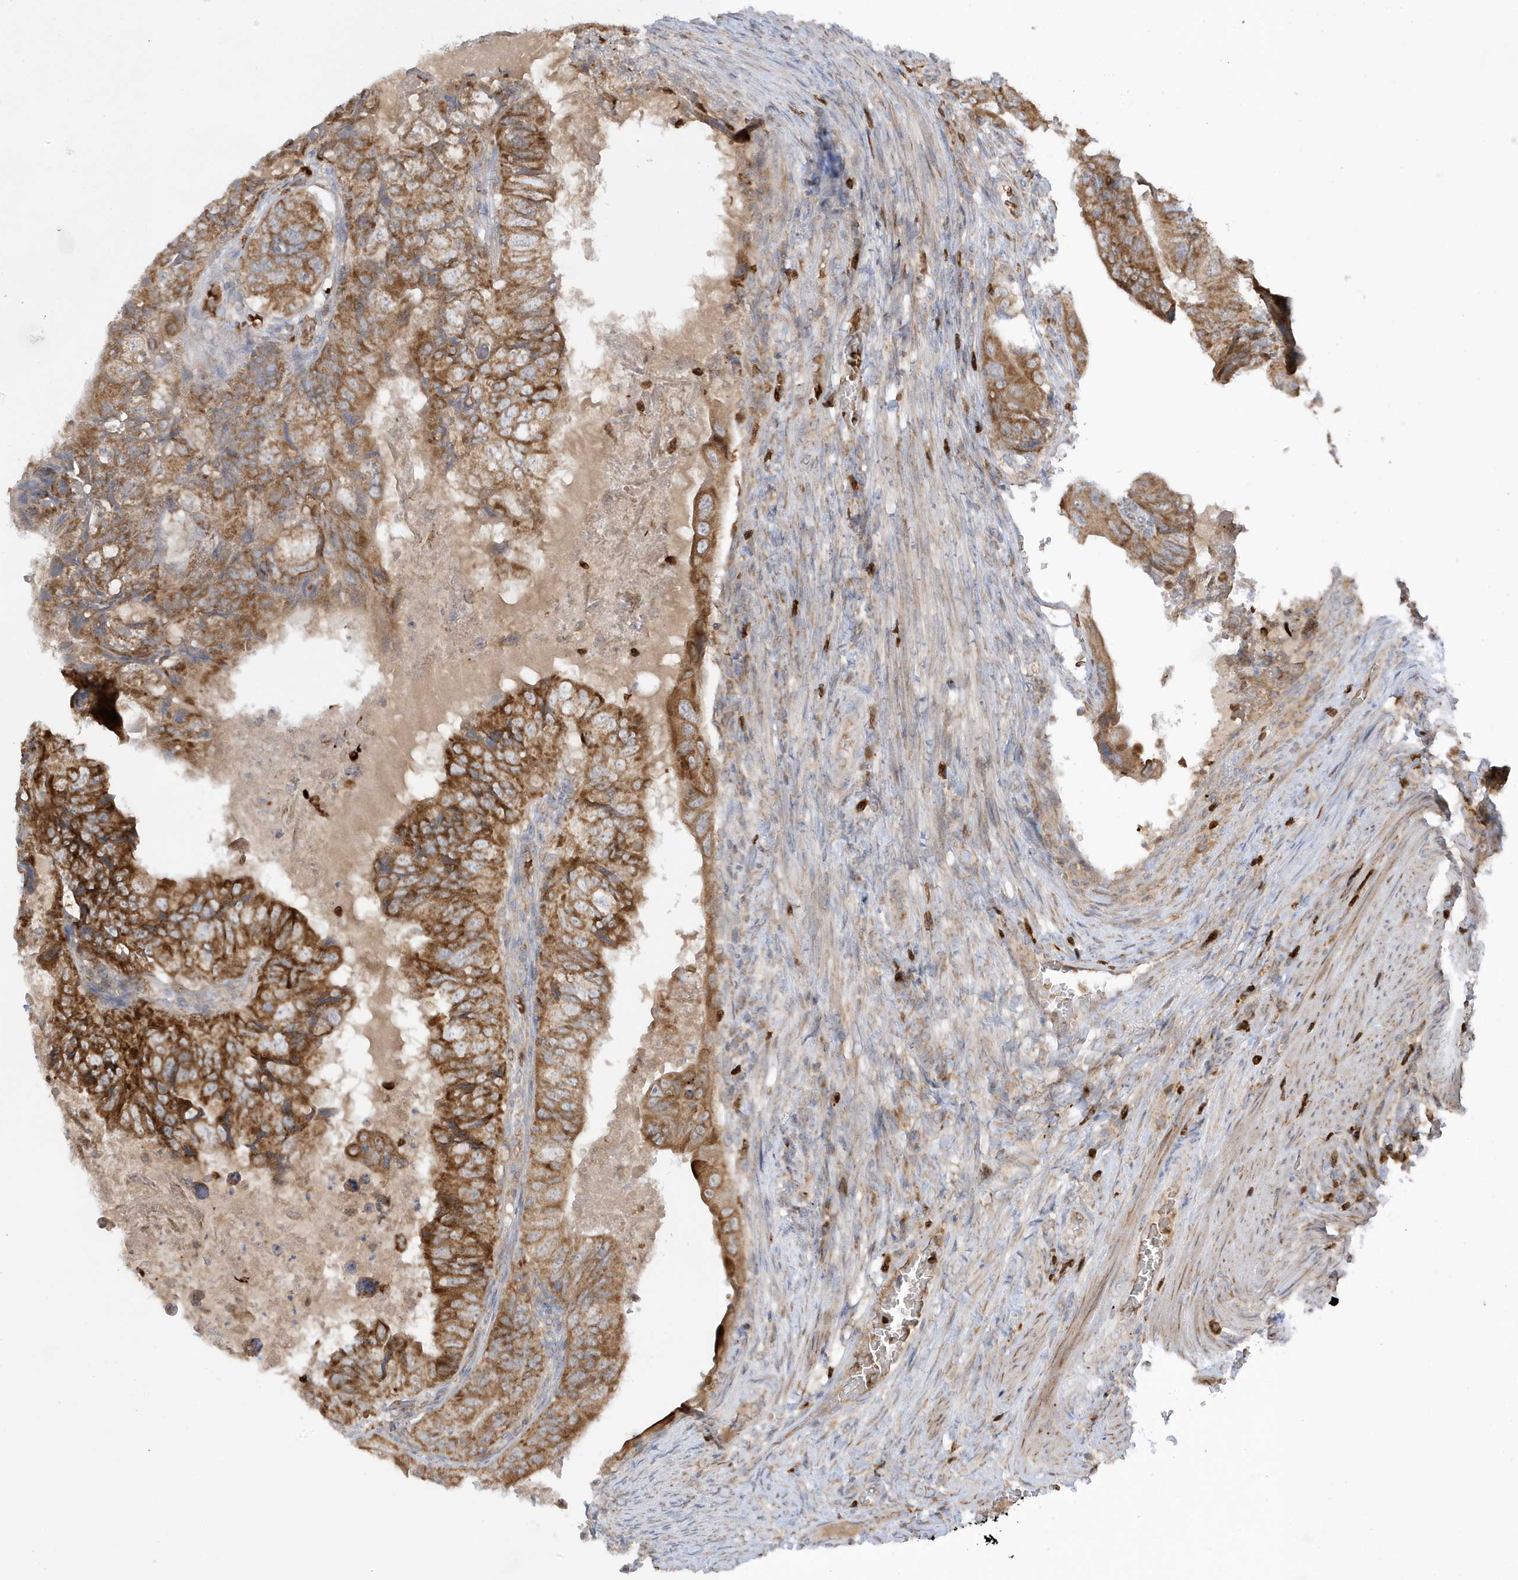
{"staining": {"intensity": "moderate", "quantity": ">75%", "location": "cytoplasmic/membranous"}, "tissue": "colorectal cancer", "cell_type": "Tumor cells", "image_type": "cancer", "snomed": [{"axis": "morphology", "description": "Adenocarcinoma, NOS"}, {"axis": "topography", "description": "Rectum"}], "caption": "Colorectal cancer stained with a brown dye exhibits moderate cytoplasmic/membranous positive expression in approximately >75% of tumor cells.", "gene": "NPPC", "patient": {"sex": "male", "age": 63}}